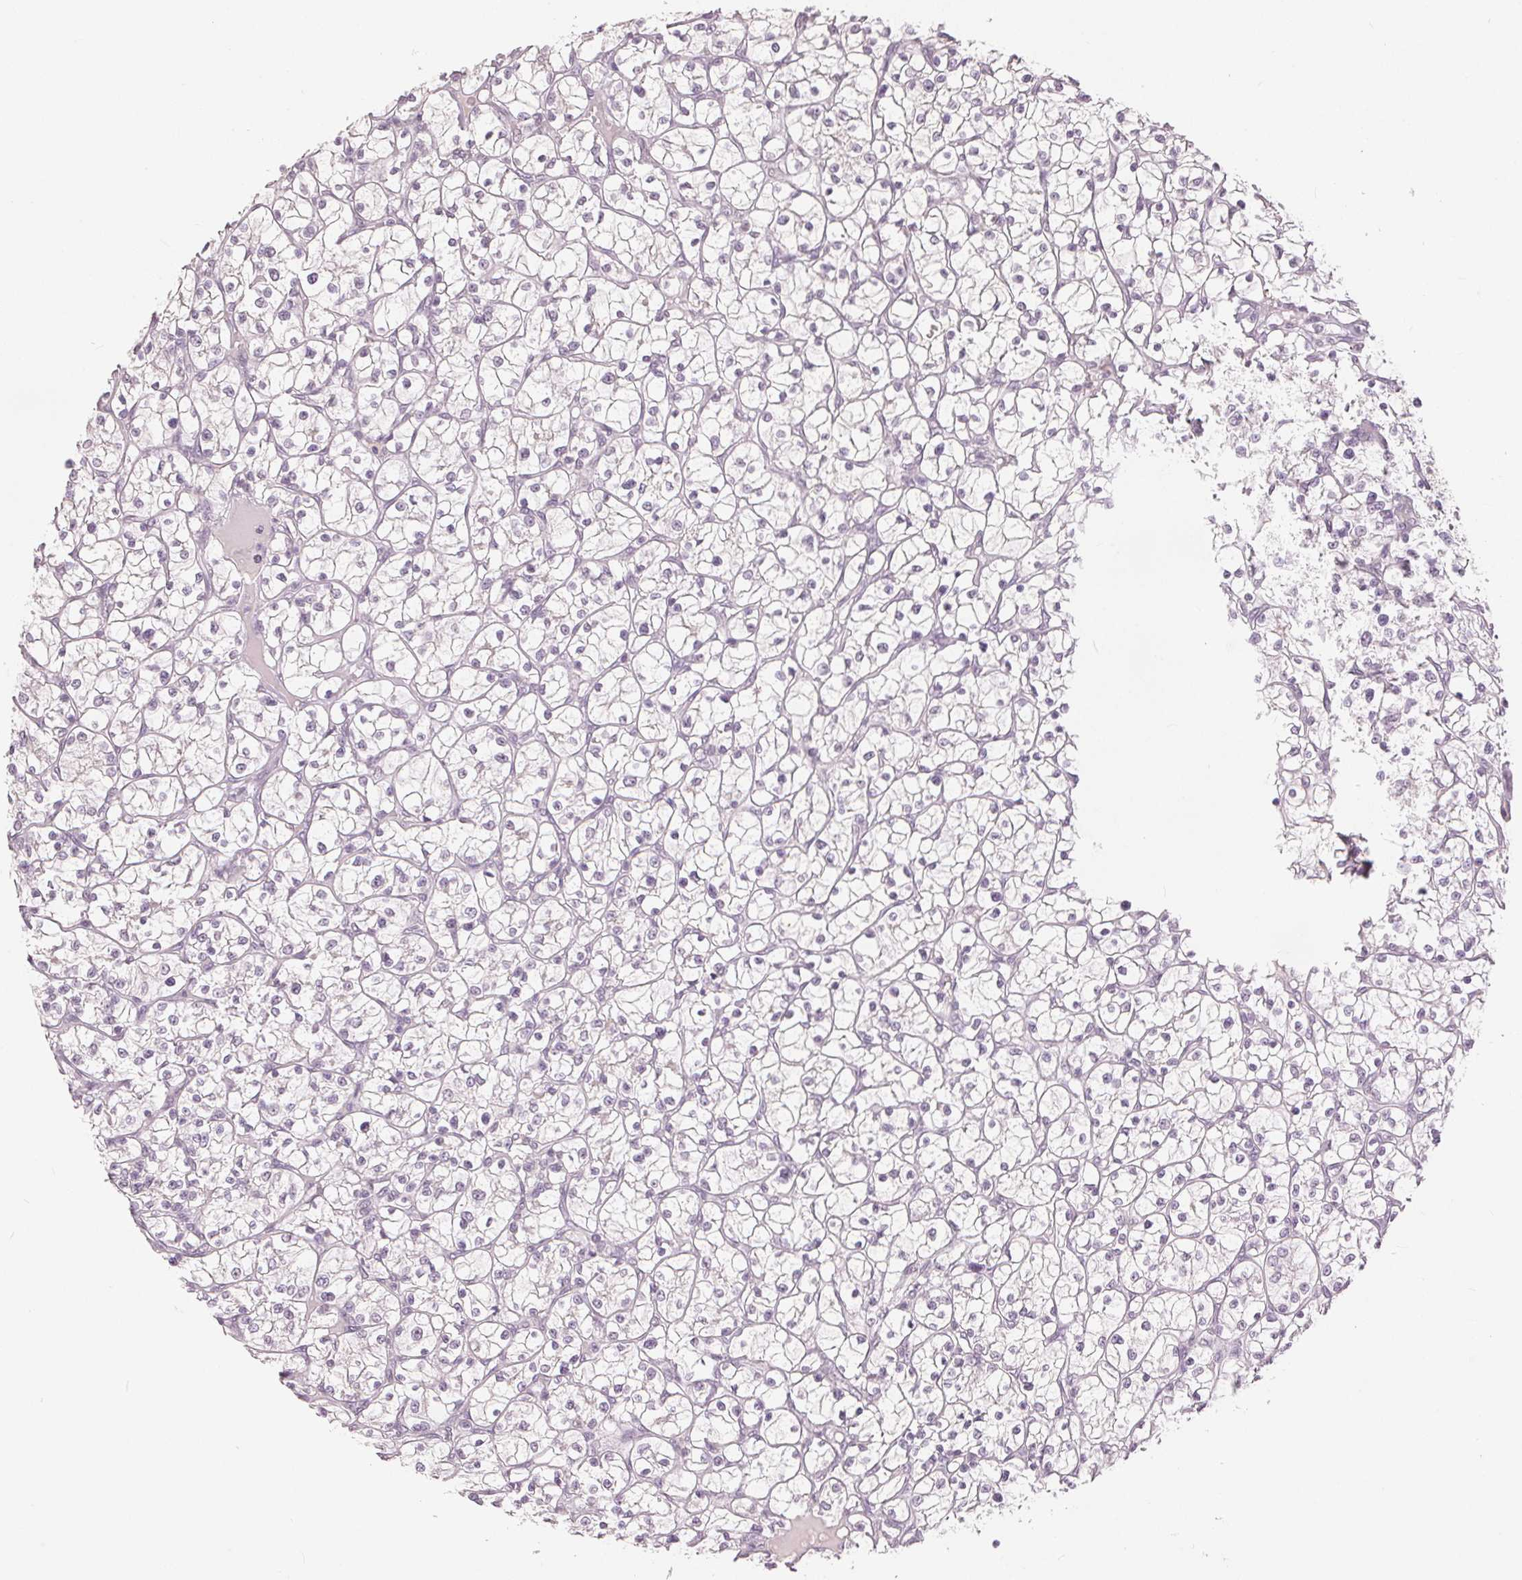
{"staining": {"intensity": "negative", "quantity": "none", "location": "none"}, "tissue": "renal cancer", "cell_type": "Tumor cells", "image_type": "cancer", "snomed": [{"axis": "morphology", "description": "Adenocarcinoma, NOS"}, {"axis": "topography", "description": "Kidney"}], "caption": "Tumor cells show no significant expression in renal cancer.", "gene": "SLC27A5", "patient": {"sex": "female", "age": 64}}